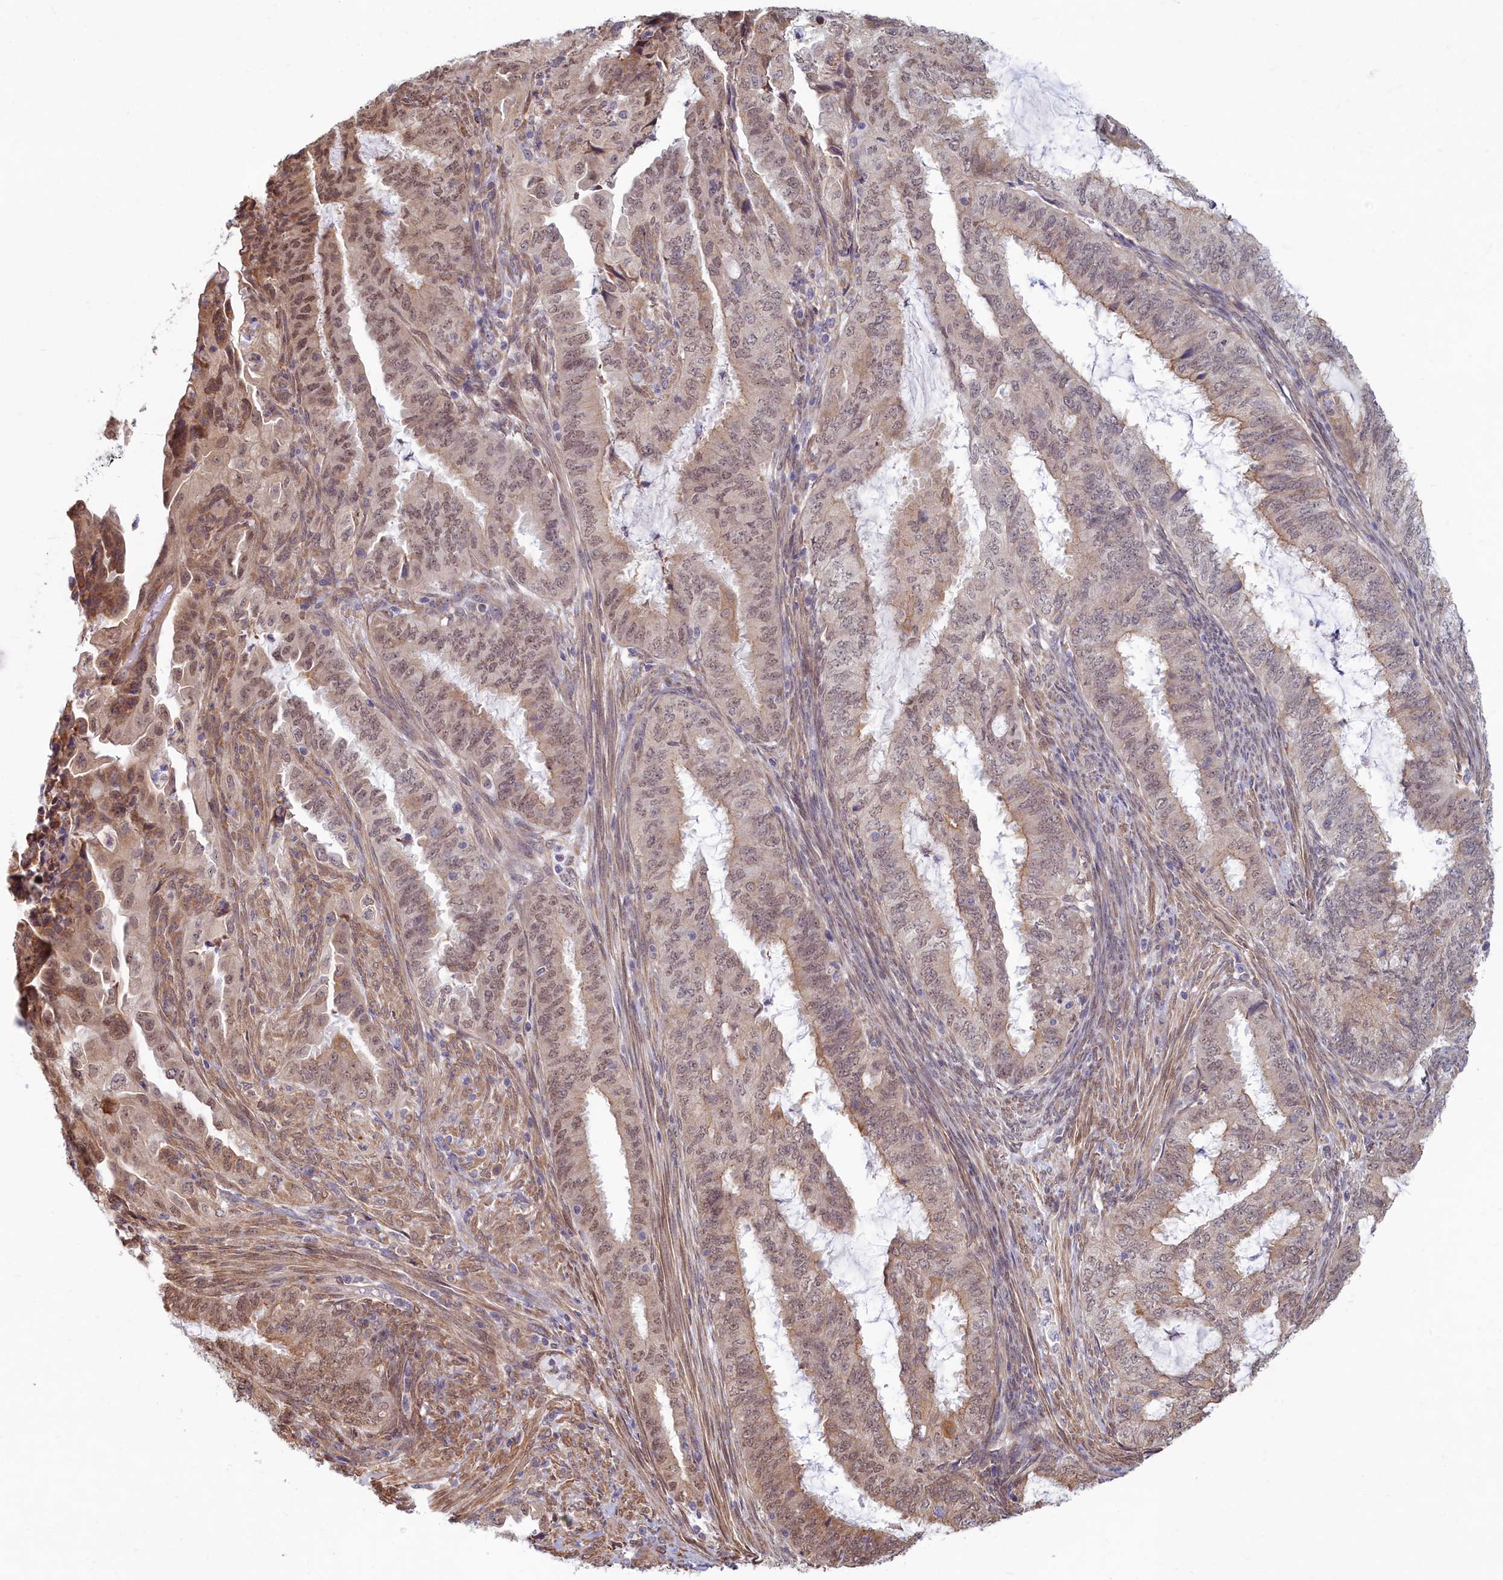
{"staining": {"intensity": "moderate", "quantity": ">75%", "location": "cytoplasmic/membranous,nuclear"}, "tissue": "endometrial cancer", "cell_type": "Tumor cells", "image_type": "cancer", "snomed": [{"axis": "morphology", "description": "Adenocarcinoma, NOS"}, {"axis": "topography", "description": "Endometrium"}], "caption": "IHC (DAB (3,3'-diaminobenzidine)) staining of human endometrial adenocarcinoma reveals moderate cytoplasmic/membranous and nuclear protein expression in about >75% of tumor cells.", "gene": "MAK16", "patient": {"sex": "female", "age": 51}}